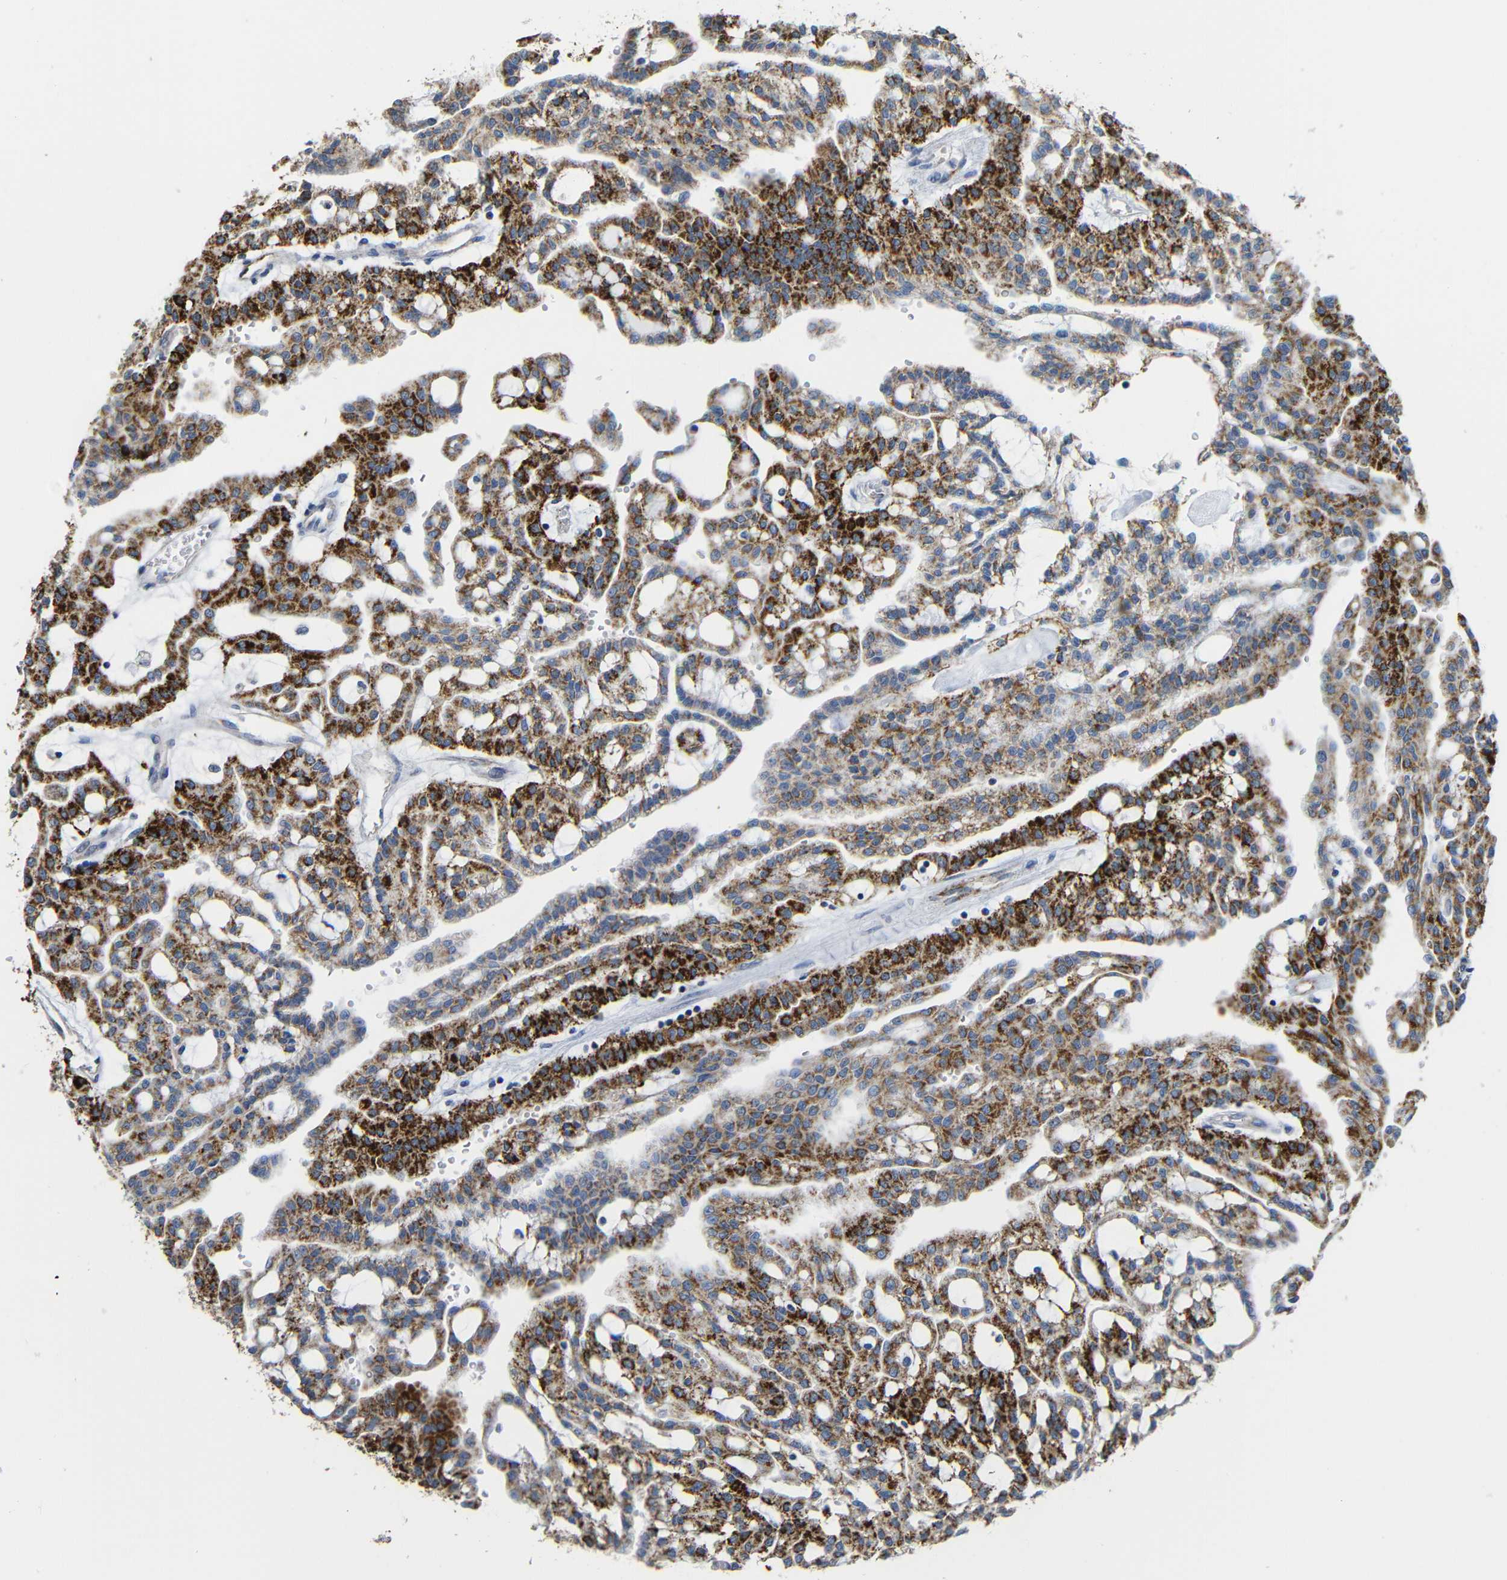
{"staining": {"intensity": "strong", "quantity": "25%-75%", "location": "cytoplasmic/membranous"}, "tissue": "renal cancer", "cell_type": "Tumor cells", "image_type": "cancer", "snomed": [{"axis": "morphology", "description": "Adenocarcinoma, NOS"}, {"axis": "topography", "description": "Kidney"}], "caption": "About 25%-75% of tumor cells in human renal cancer demonstrate strong cytoplasmic/membranous protein positivity as visualized by brown immunohistochemical staining.", "gene": "MAOA", "patient": {"sex": "male", "age": 63}}